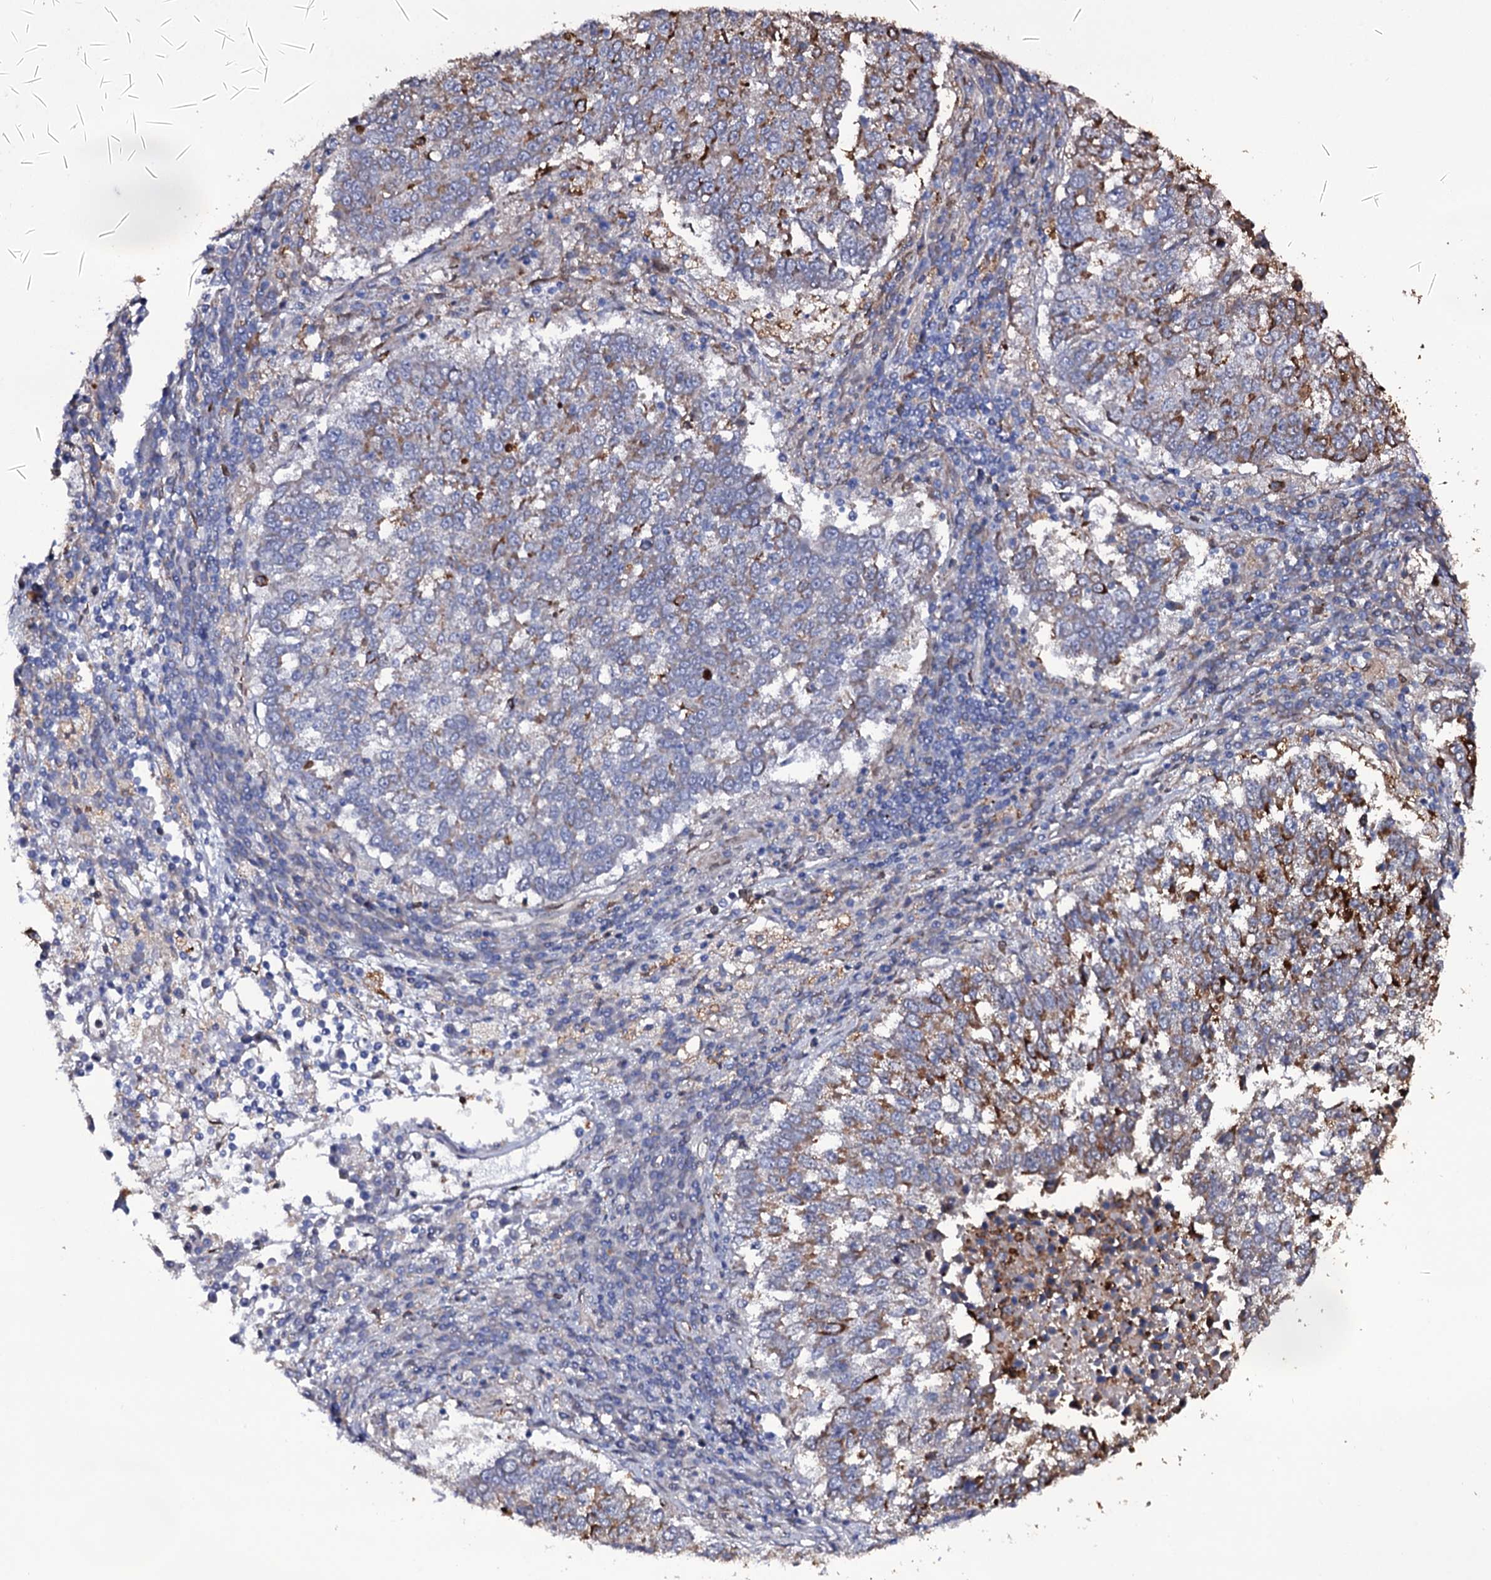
{"staining": {"intensity": "moderate", "quantity": "<25%", "location": "cytoplasmic/membranous"}, "tissue": "lung cancer", "cell_type": "Tumor cells", "image_type": "cancer", "snomed": [{"axis": "morphology", "description": "Squamous cell carcinoma, NOS"}, {"axis": "topography", "description": "Lung"}], "caption": "An image of lung cancer stained for a protein shows moderate cytoplasmic/membranous brown staining in tumor cells. (IHC, brightfield microscopy, high magnification).", "gene": "TTC23", "patient": {"sex": "male", "age": 73}}